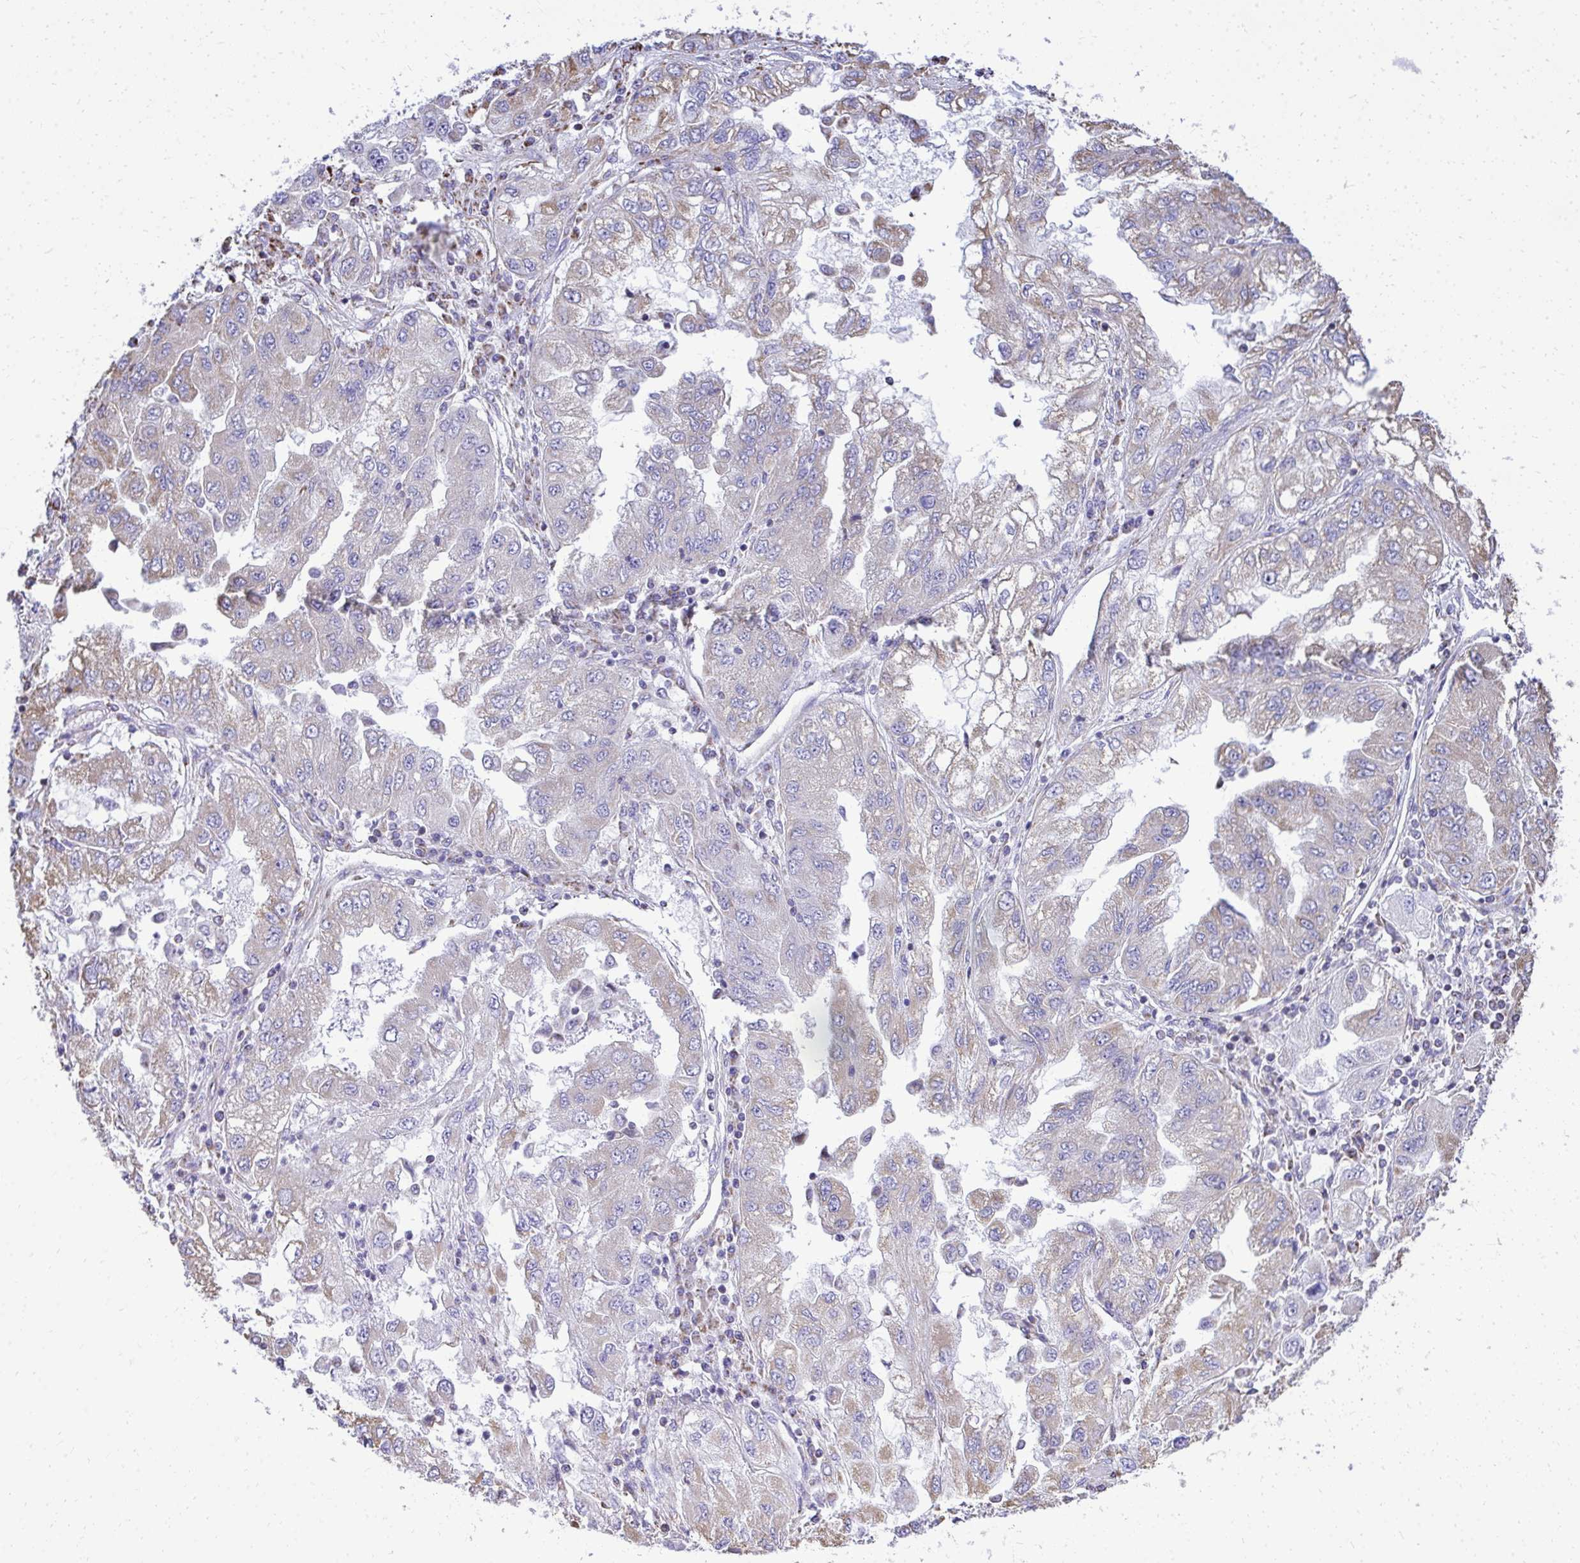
{"staining": {"intensity": "weak", "quantity": "<25%", "location": "cytoplasmic/membranous"}, "tissue": "lung cancer", "cell_type": "Tumor cells", "image_type": "cancer", "snomed": [{"axis": "morphology", "description": "Adenocarcinoma, NOS"}, {"axis": "morphology", "description": "Adenocarcinoma primary or metastatic"}, {"axis": "topography", "description": "Lung"}], "caption": "Histopathology image shows no protein expression in tumor cells of adenocarcinoma primary or metastatic (lung) tissue.", "gene": "MPZL2", "patient": {"sex": "male", "age": 74}}